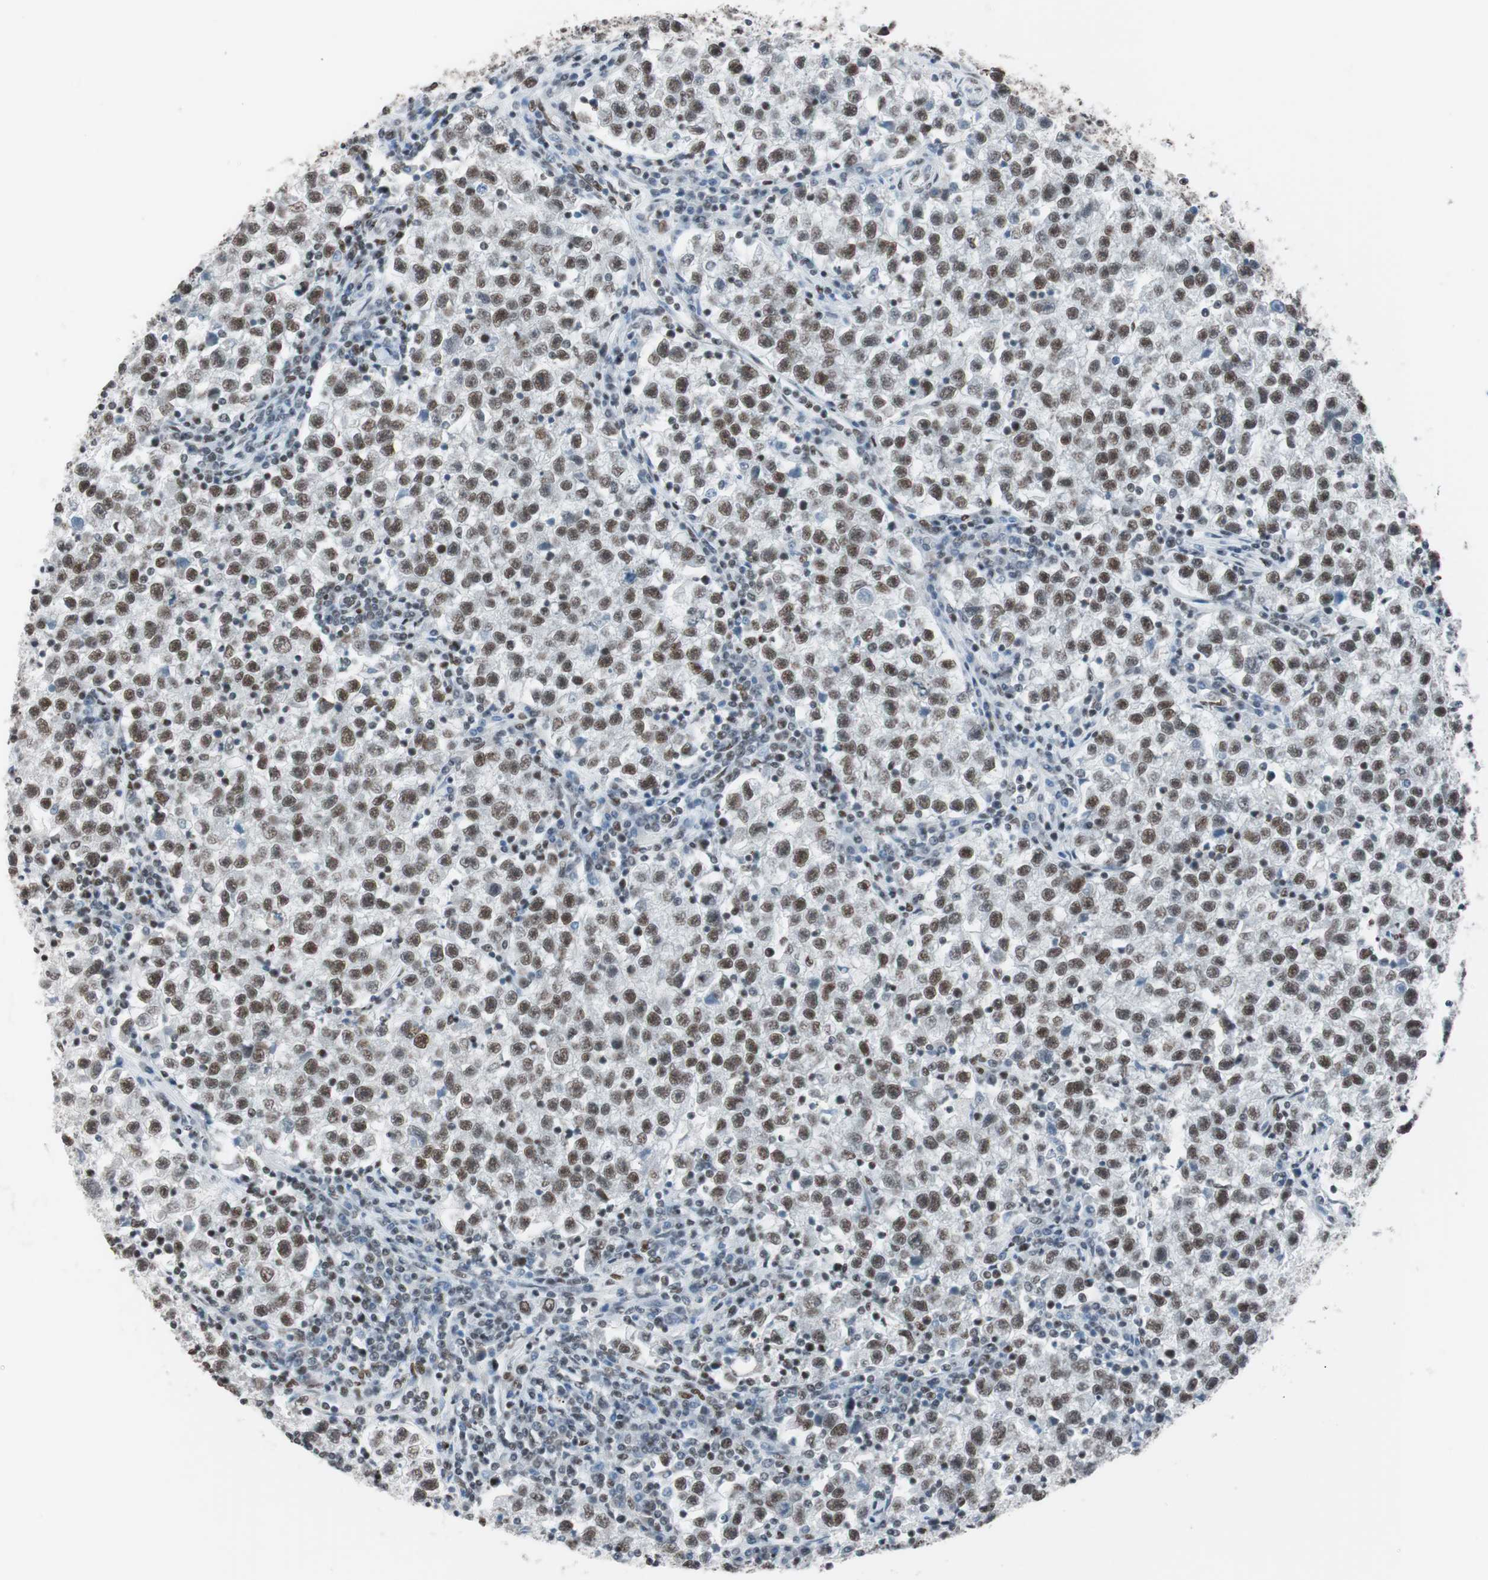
{"staining": {"intensity": "moderate", "quantity": ">75%", "location": "nuclear"}, "tissue": "testis cancer", "cell_type": "Tumor cells", "image_type": "cancer", "snomed": [{"axis": "morphology", "description": "Seminoma, NOS"}, {"axis": "topography", "description": "Testis"}], "caption": "Immunohistochemistry (IHC) (DAB) staining of seminoma (testis) reveals moderate nuclear protein staining in about >75% of tumor cells.", "gene": "ARID1A", "patient": {"sex": "male", "age": 22}}